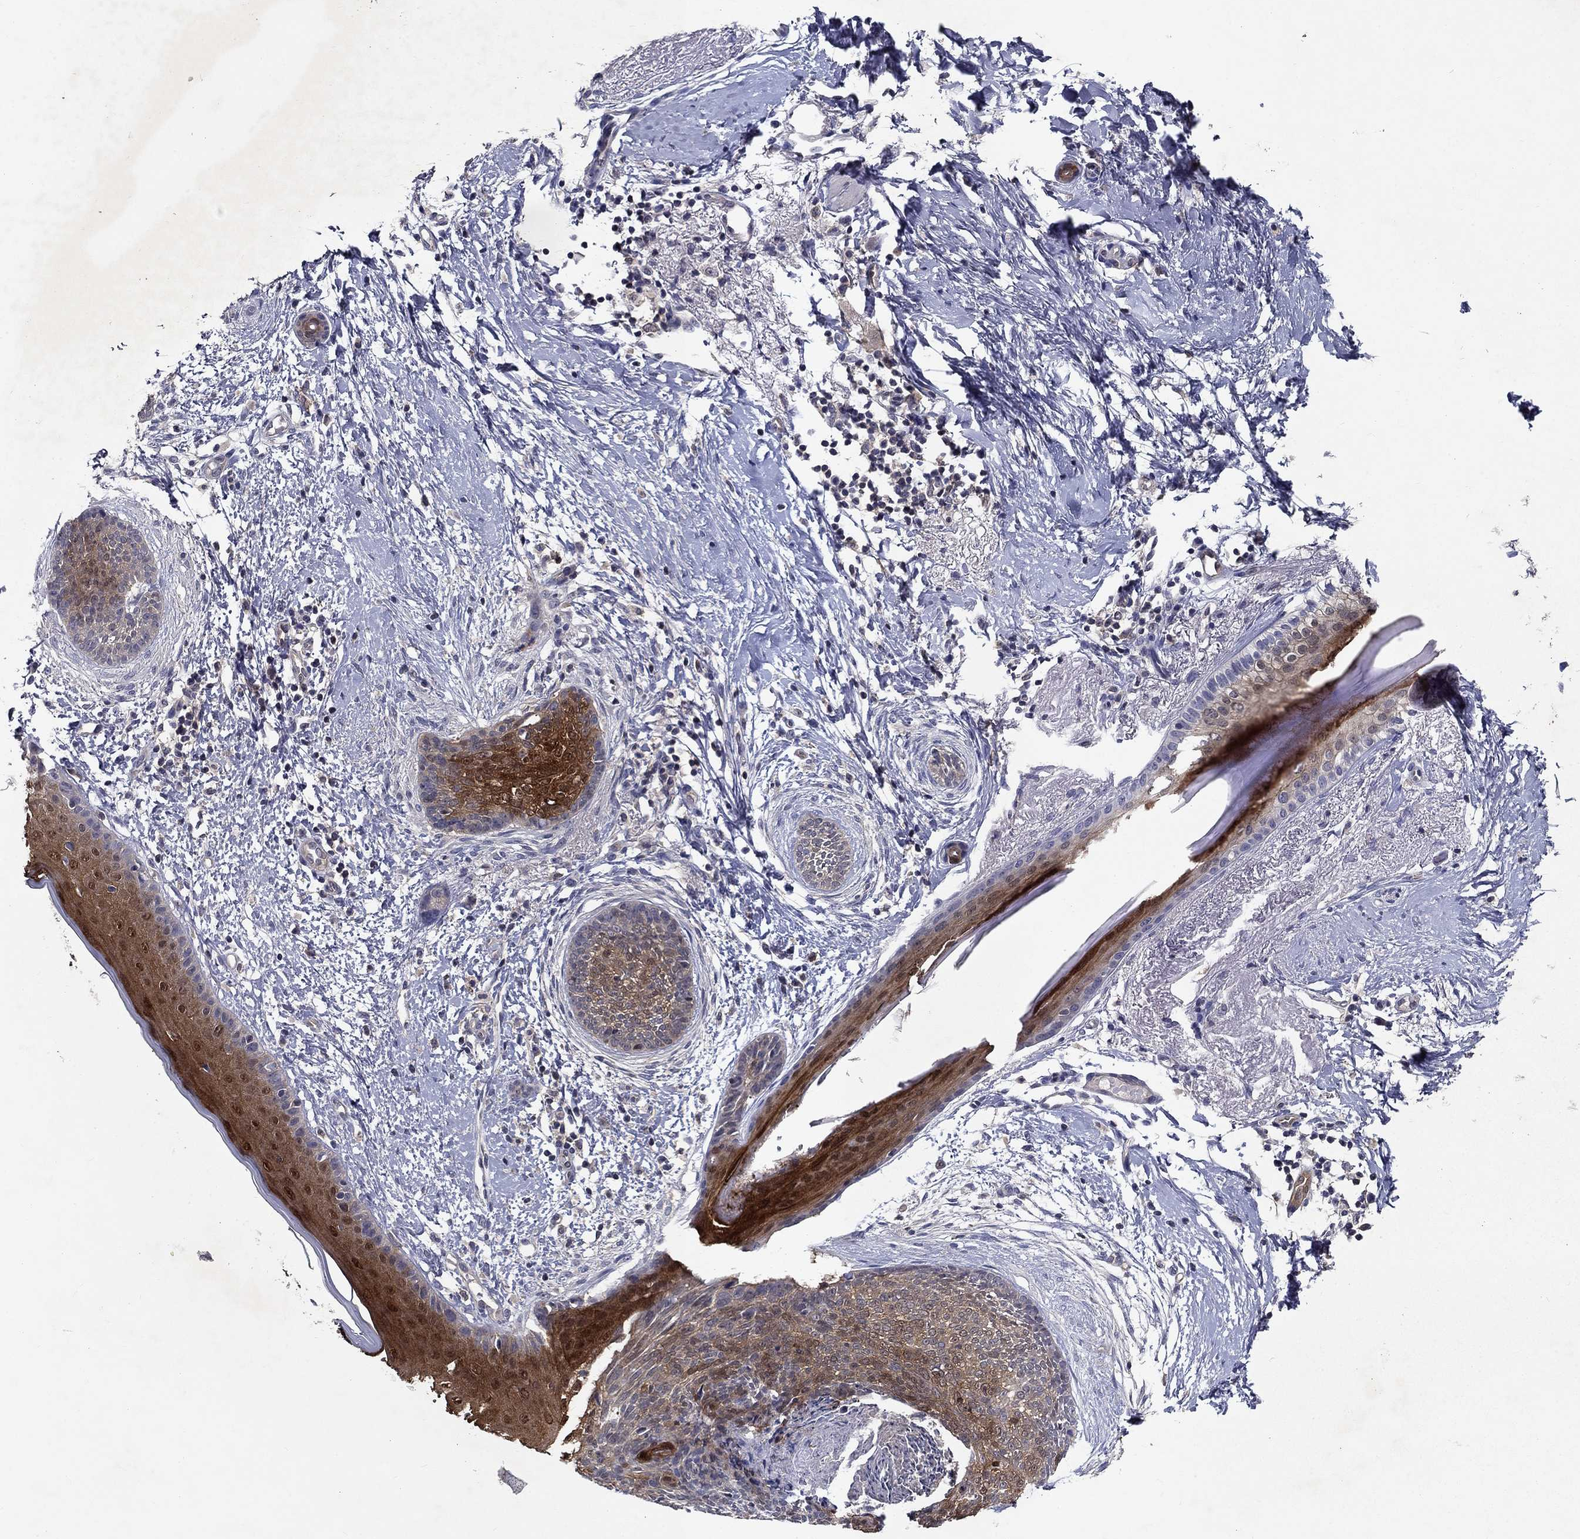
{"staining": {"intensity": "moderate", "quantity": ">75%", "location": "cytoplasmic/membranous"}, "tissue": "skin cancer", "cell_type": "Tumor cells", "image_type": "cancer", "snomed": [{"axis": "morphology", "description": "Basal cell carcinoma"}, {"axis": "topography", "description": "Skin"}], "caption": "Protein expression analysis of basal cell carcinoma (skin) exhibits moderate cytoplasmic/membranous positivity in approximately >75% of tumor cells.", "gene": "GLTP", "patient": {"sex": "female", "age": 65}}